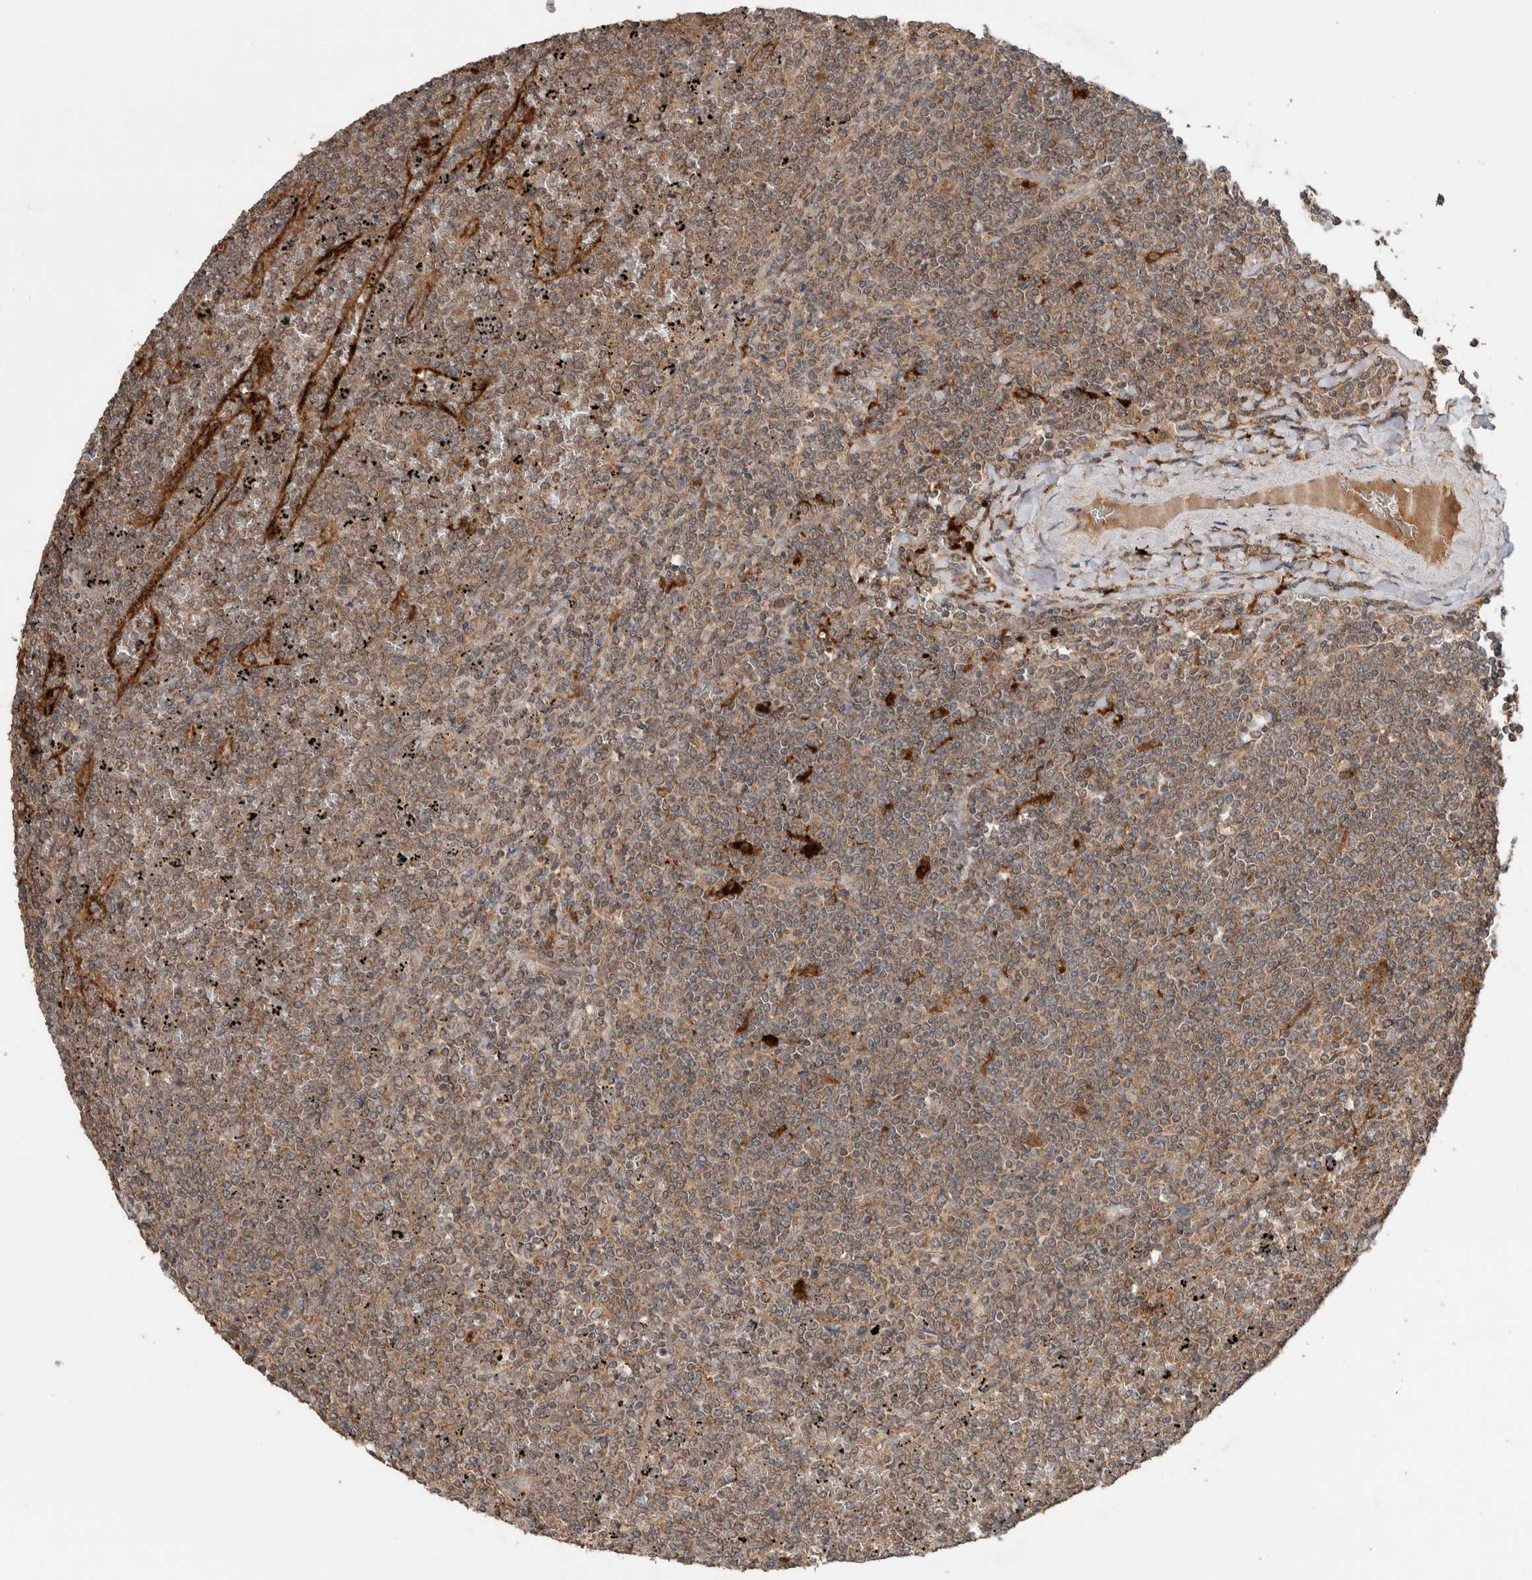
{"staining": {"intensity": "moderate", "quantity": ">75%", "location": "cytoplasmic/membranous,nuclear"}, "tissue": "lymphoma", "cell_type": "Tumor cells", "image_type": "cancer", "snomed": [{"axis": "morphology", "description": "Malignant lymphoma, non-Hodgkin's type, Low grade"}, {"axis": "topography", "description": "Spleen"}], "caption": "There is medium levels of moderate cytoplasmic/membranous and nuclear staining in tumor cells of lymphoma, as demonstrated by immunohistochemical staining (brown color).", "gene": "KCNJ5", "patient": {"sex": "female", "age": 19}}